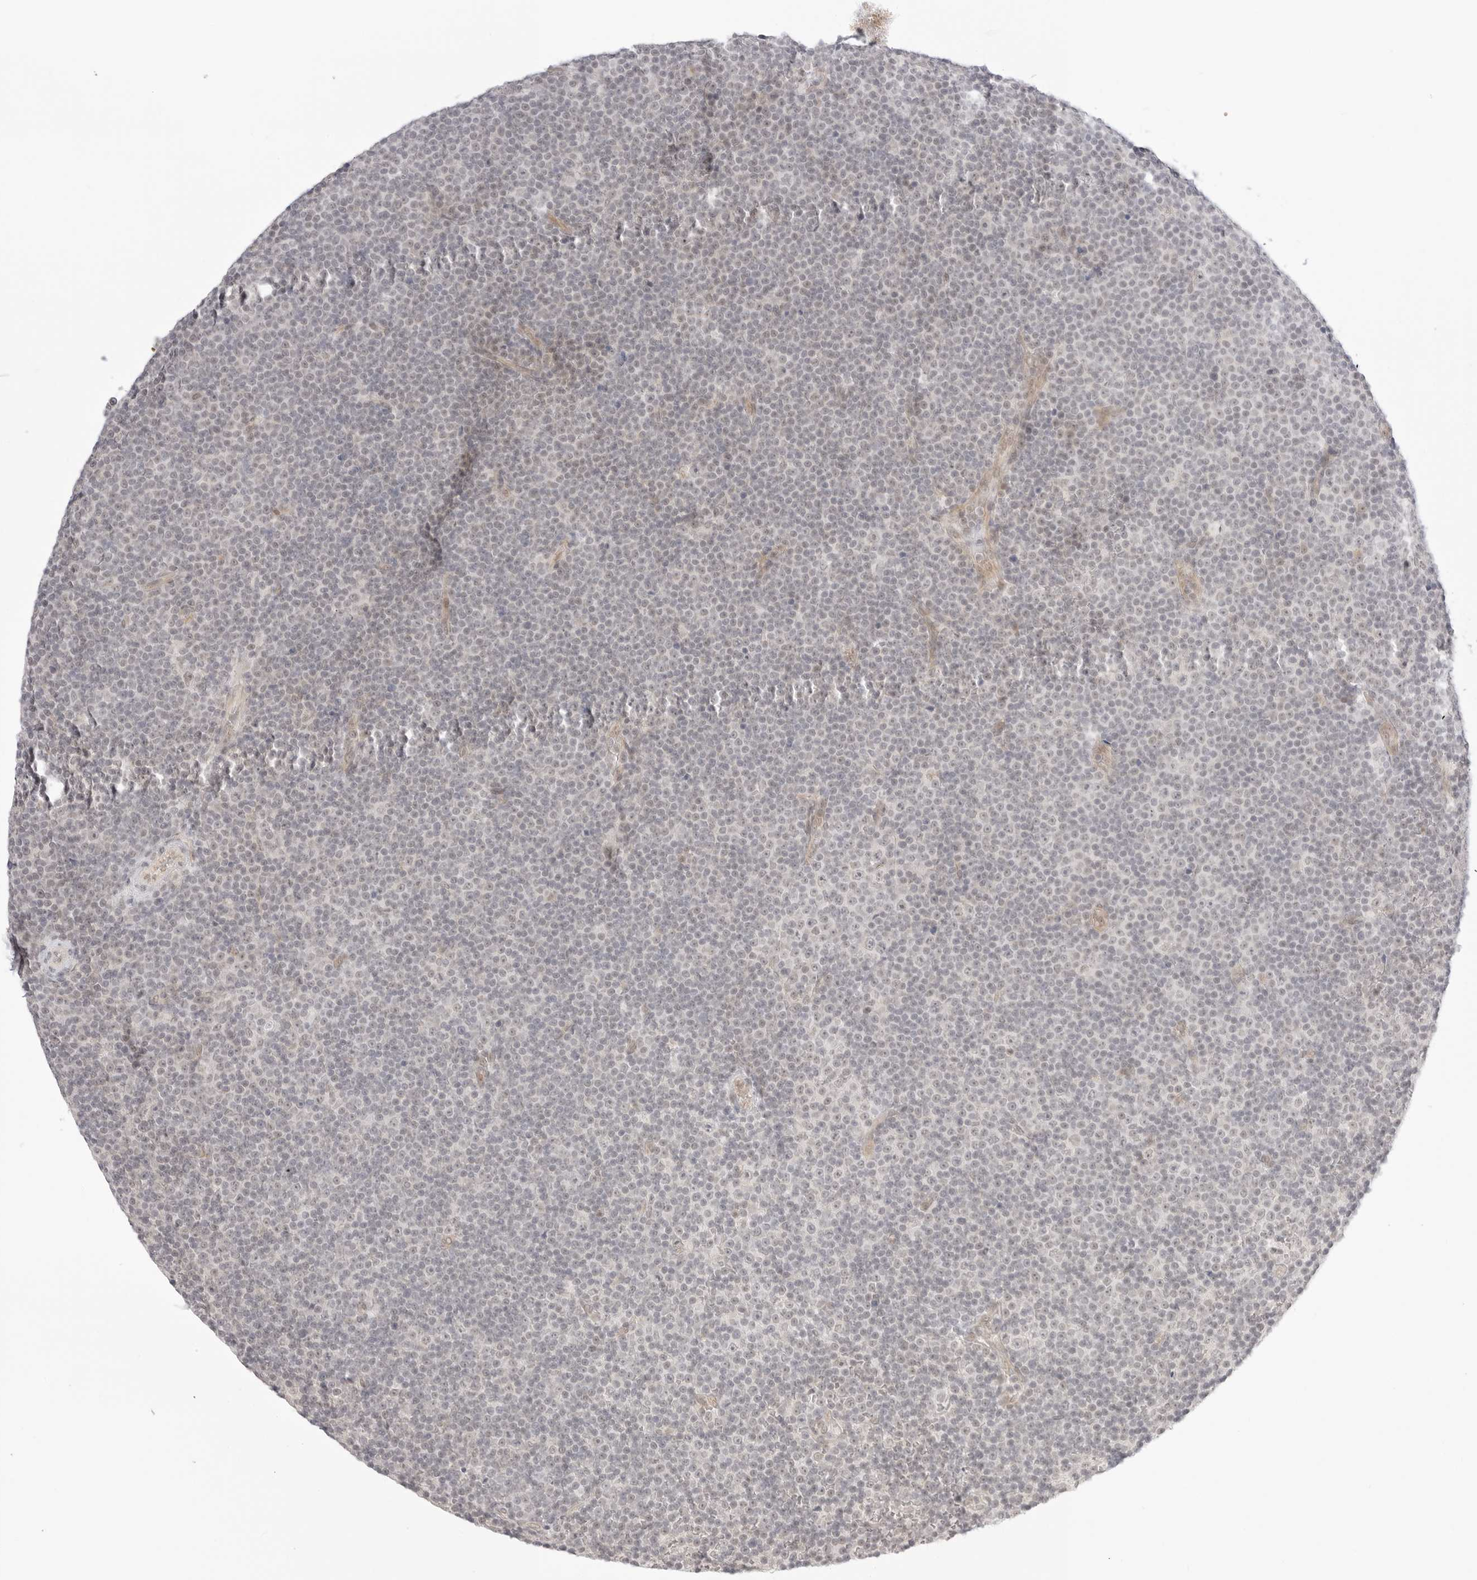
{"staining": {"intensity": "negative", "quantity": "none", "location": "none"}, "tissue": "lymphoma", "cell_type": "Tumor cells", "image_type": "cancer", "snomed": [{"axis": "morphology", "description": "Malignant lymphoma, non-Hodgkin's type, Low grade"}, {"axis": "topography", "description": "Lymph node"}], "caption": "High power microscopy image of an IHC histopathology image of lymphoma, revealing no significant positivity in tumor cells. (DAB (3,3'-diaminobenzidine) immunohistochemistry (IHC) visualized using brightfield microscopy, high magnification).", "gene": "MED18", "patient": {"sex": "female", "age": 67}}